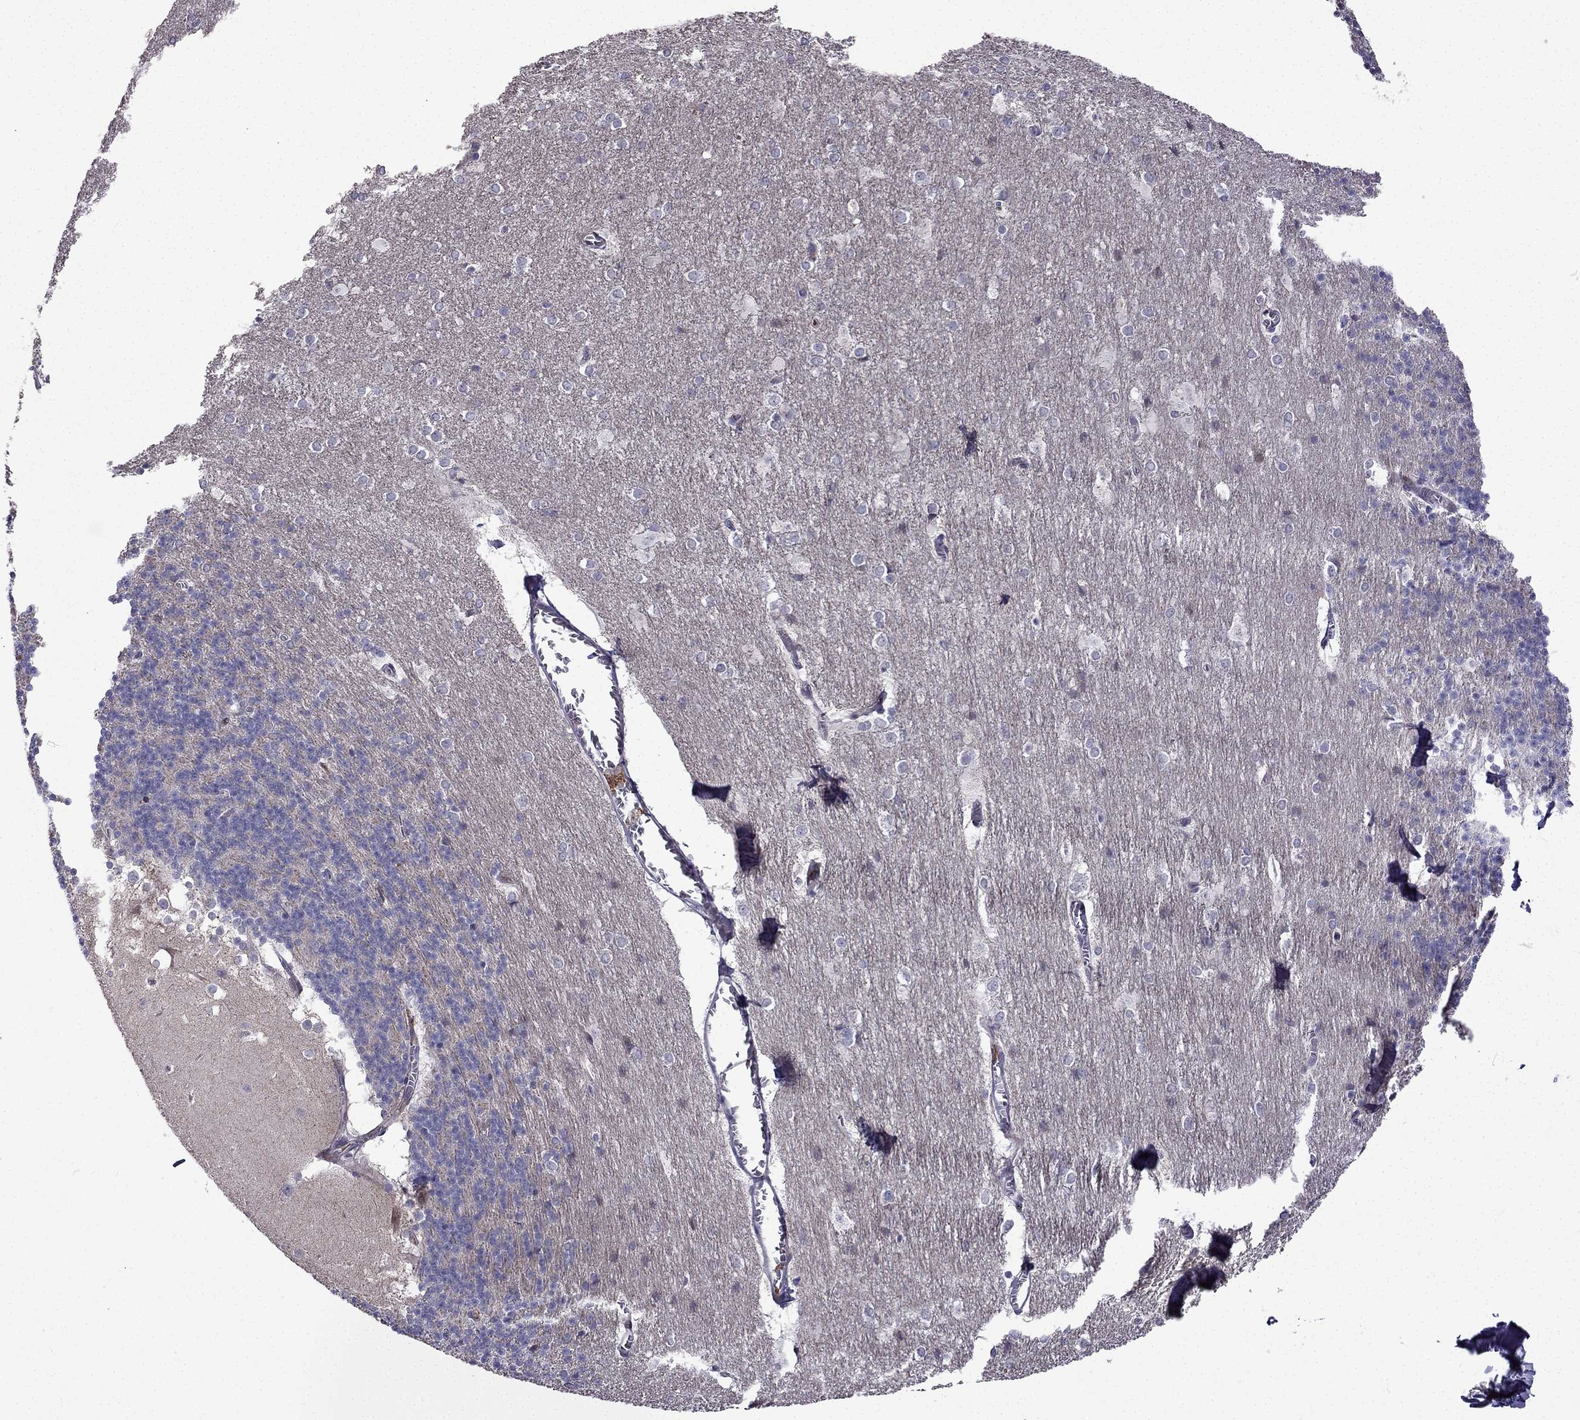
{"staining": {"intensity": "negative", "quantity": "none", "location": "none"}, "tissue": "cerebellum", "cell_type": "Cells in granular layer", "image_type": "normal", "snomed": [{"axis": "morphology", "description": "Normal tissue, NOS"}, {"axis": "topography", "description": "Cerebellum"}], "caption": "Cerebellum stained for a protein using immunohistochemistry displays no expression cells in granular layer.", "gene": "UHRF1", "patient": {"sex": "female", "age": 19}}